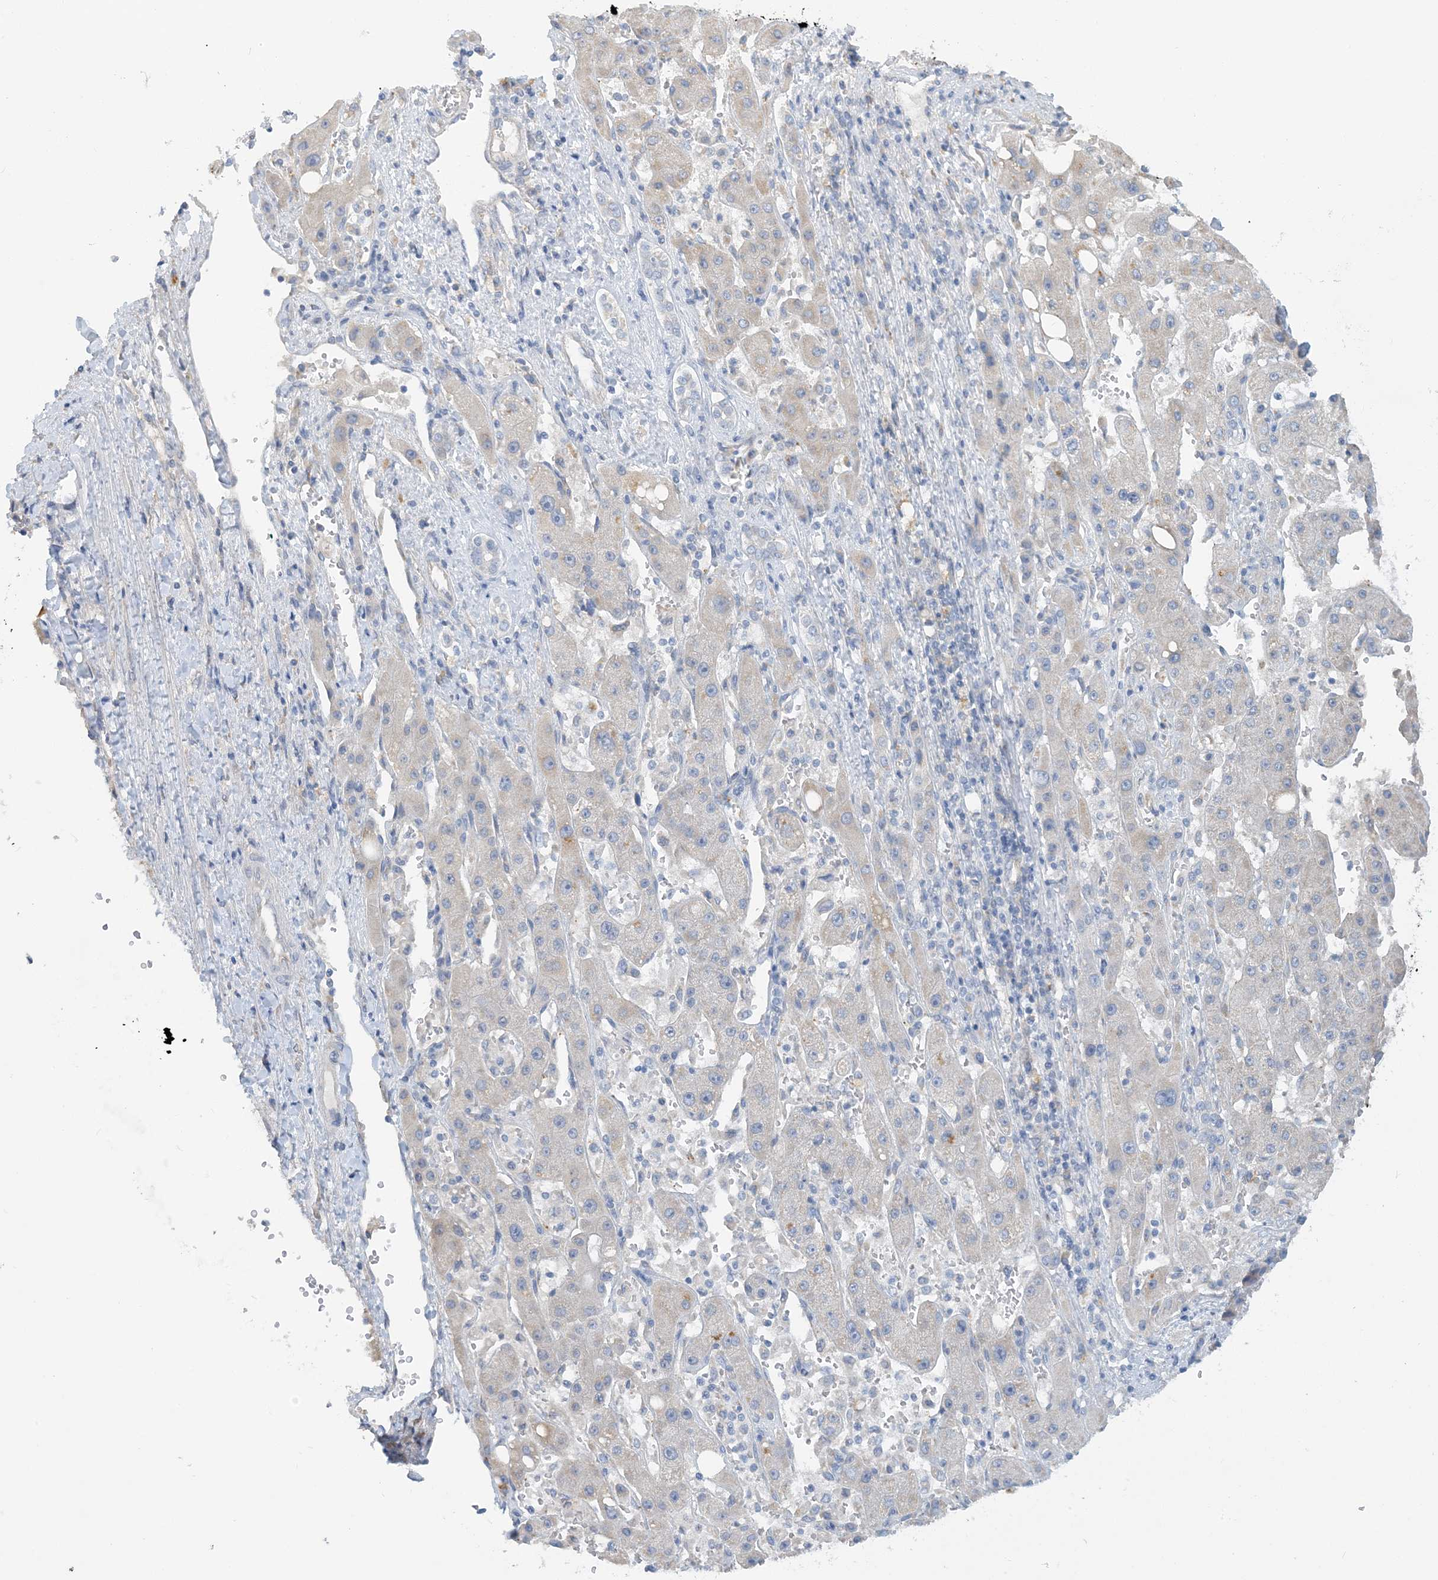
{"staining": {"intensity": "negative", "quantity": "none", "location": "none"}, "tissue": "liver cancer", "cell_type": "Tumor cells", "image_type": "cancer", "snomed": [{"axis": "morphology", "description": "Carcinoma, Hepatocellular, NOS"}, {"axis": "topography", "description": "Liver"}], "caption": "Tumor cells are negative for protein expression in human liver cancer (hepatocellular carcinoma). (DAB (3,3'-diaminobenzidine) immunohistochemistry (IHC), high magnification).", "gene": "ZCCHC18", "patient": {"sex": "female", "age": 73}}